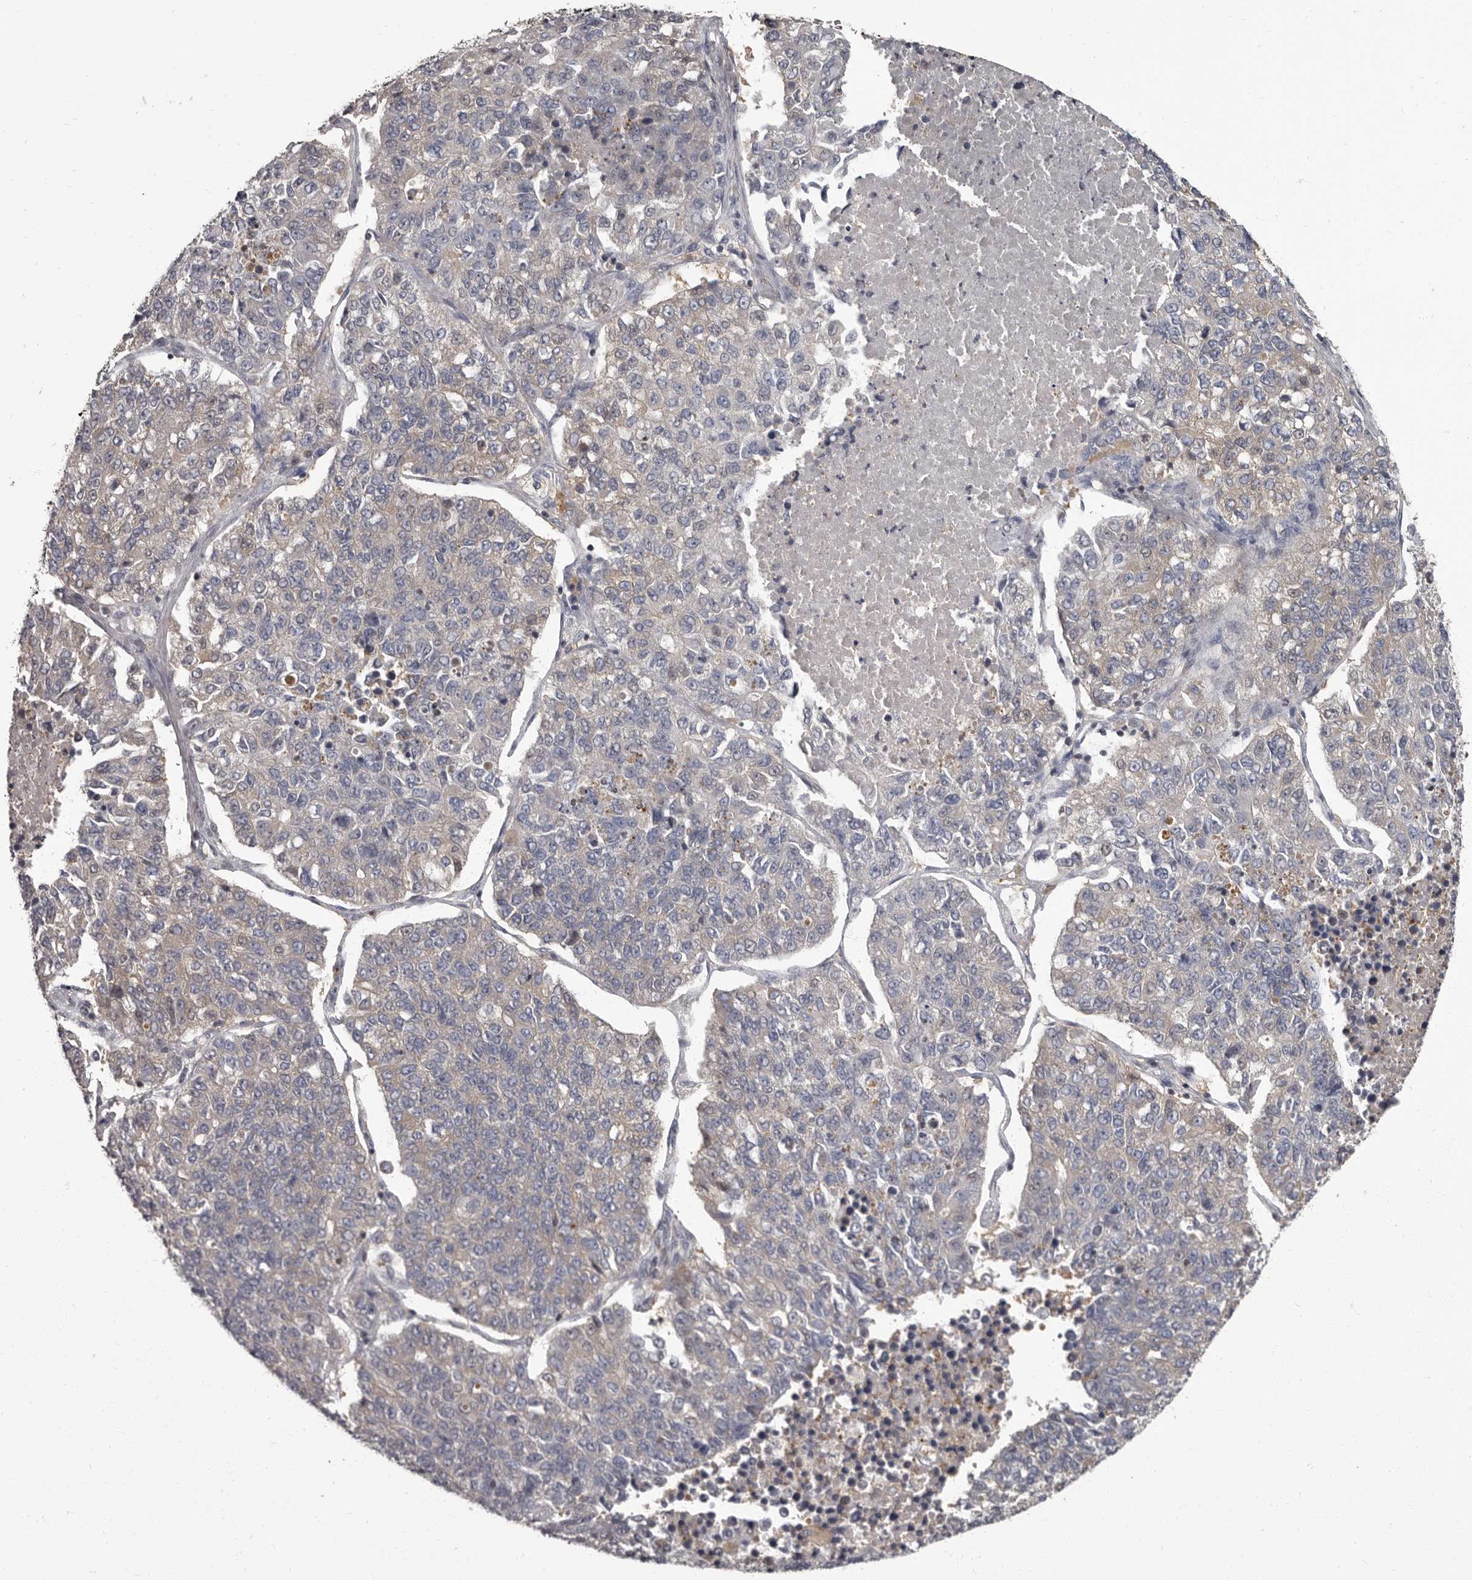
{"staining": {"intensity": "negative", "quantity": "none", "location": "none"}, "tissue": "lung cancer", "cell_type": "Tumor cells", "image_type": "cancer", "snomed": [{"axis": "morphology", "description": "Adenocarcinoma, NOS"}, {"axis": "topography", "description": "Lung"}], "caption": "This is an IHC photomicrograph of lung adenocarcinoma. There is no staining in tumor cells.", "gene": "APEH", "patient": {"sex": "male", "age": 49}}